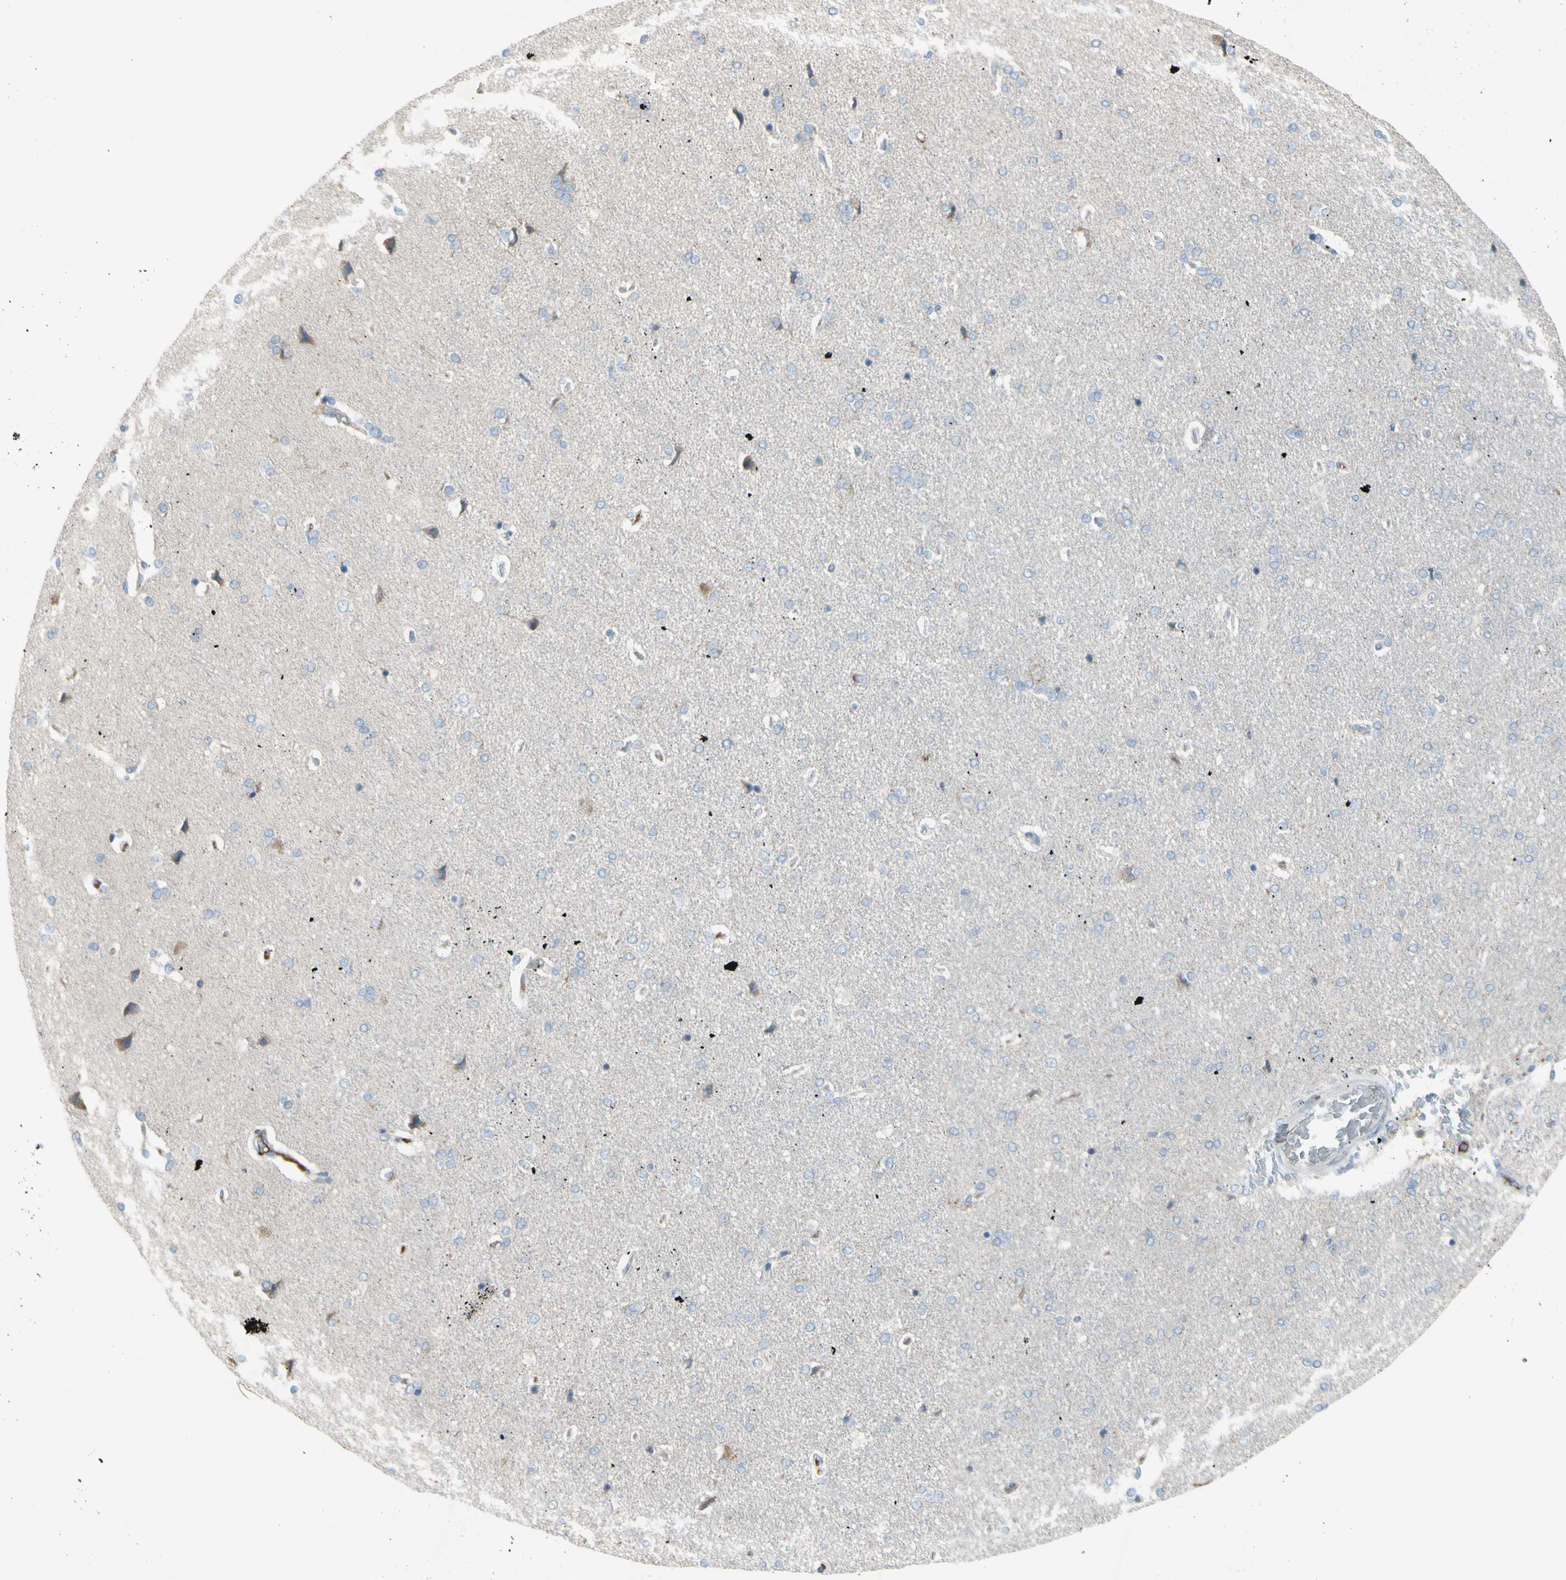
{"staining": {"intensity": "negative", "quantity": "none", "location": "none"}, "tissue": "cerebral cortex", "cell_type": "Endothelial cells", "image_type": "normal", "snomed": [{"axis": "morphology", "description": "Normal tissue, NOS"}, {"axis": "topography", "description": "Cerebral cortex"}], "caption": "Immunohistochemistry histopathology image of unremarkable cerebral cortex: human cerebral cortex stained with DAB shows no significant protein expression in endothelial cells.", "gene": "ATRN", "patient": {"sex": "male", "age": 62}}